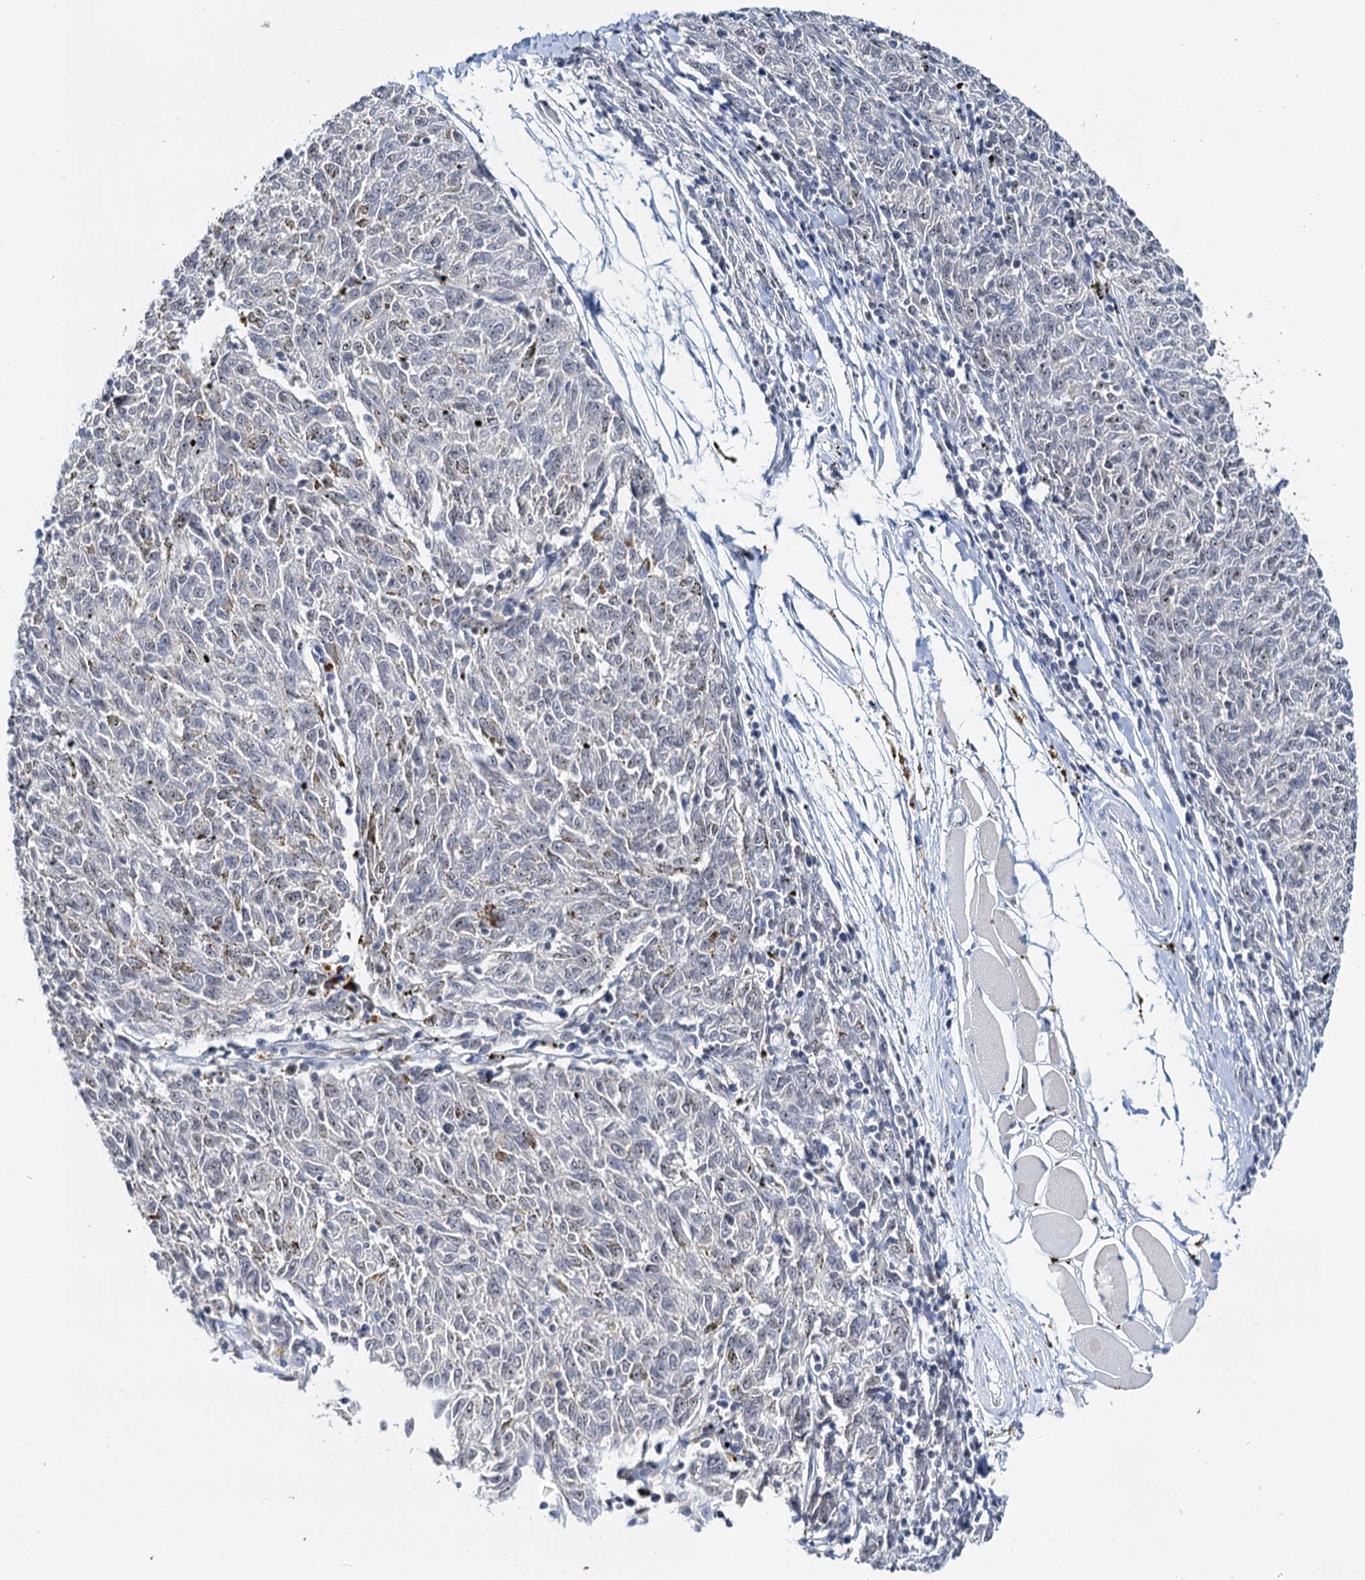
{"staining": {"intensity": "negative", "quantity": "none", "location": "none"}, "tissue": "melanoma", "cell_type": "Tumor cells", "image_type": "cancer", "snomed": [{"axis": "morphology", "description": "Malignant melanoma, NOS"}, {"axis": "topography", "description": "Skin"}], "caption": "This is an immunohistochemistry (IHC) image of melanoma. There is no staining in tumor cells.", "gene": "NOP2", "patient": {"sex": "female", "age": 72}}